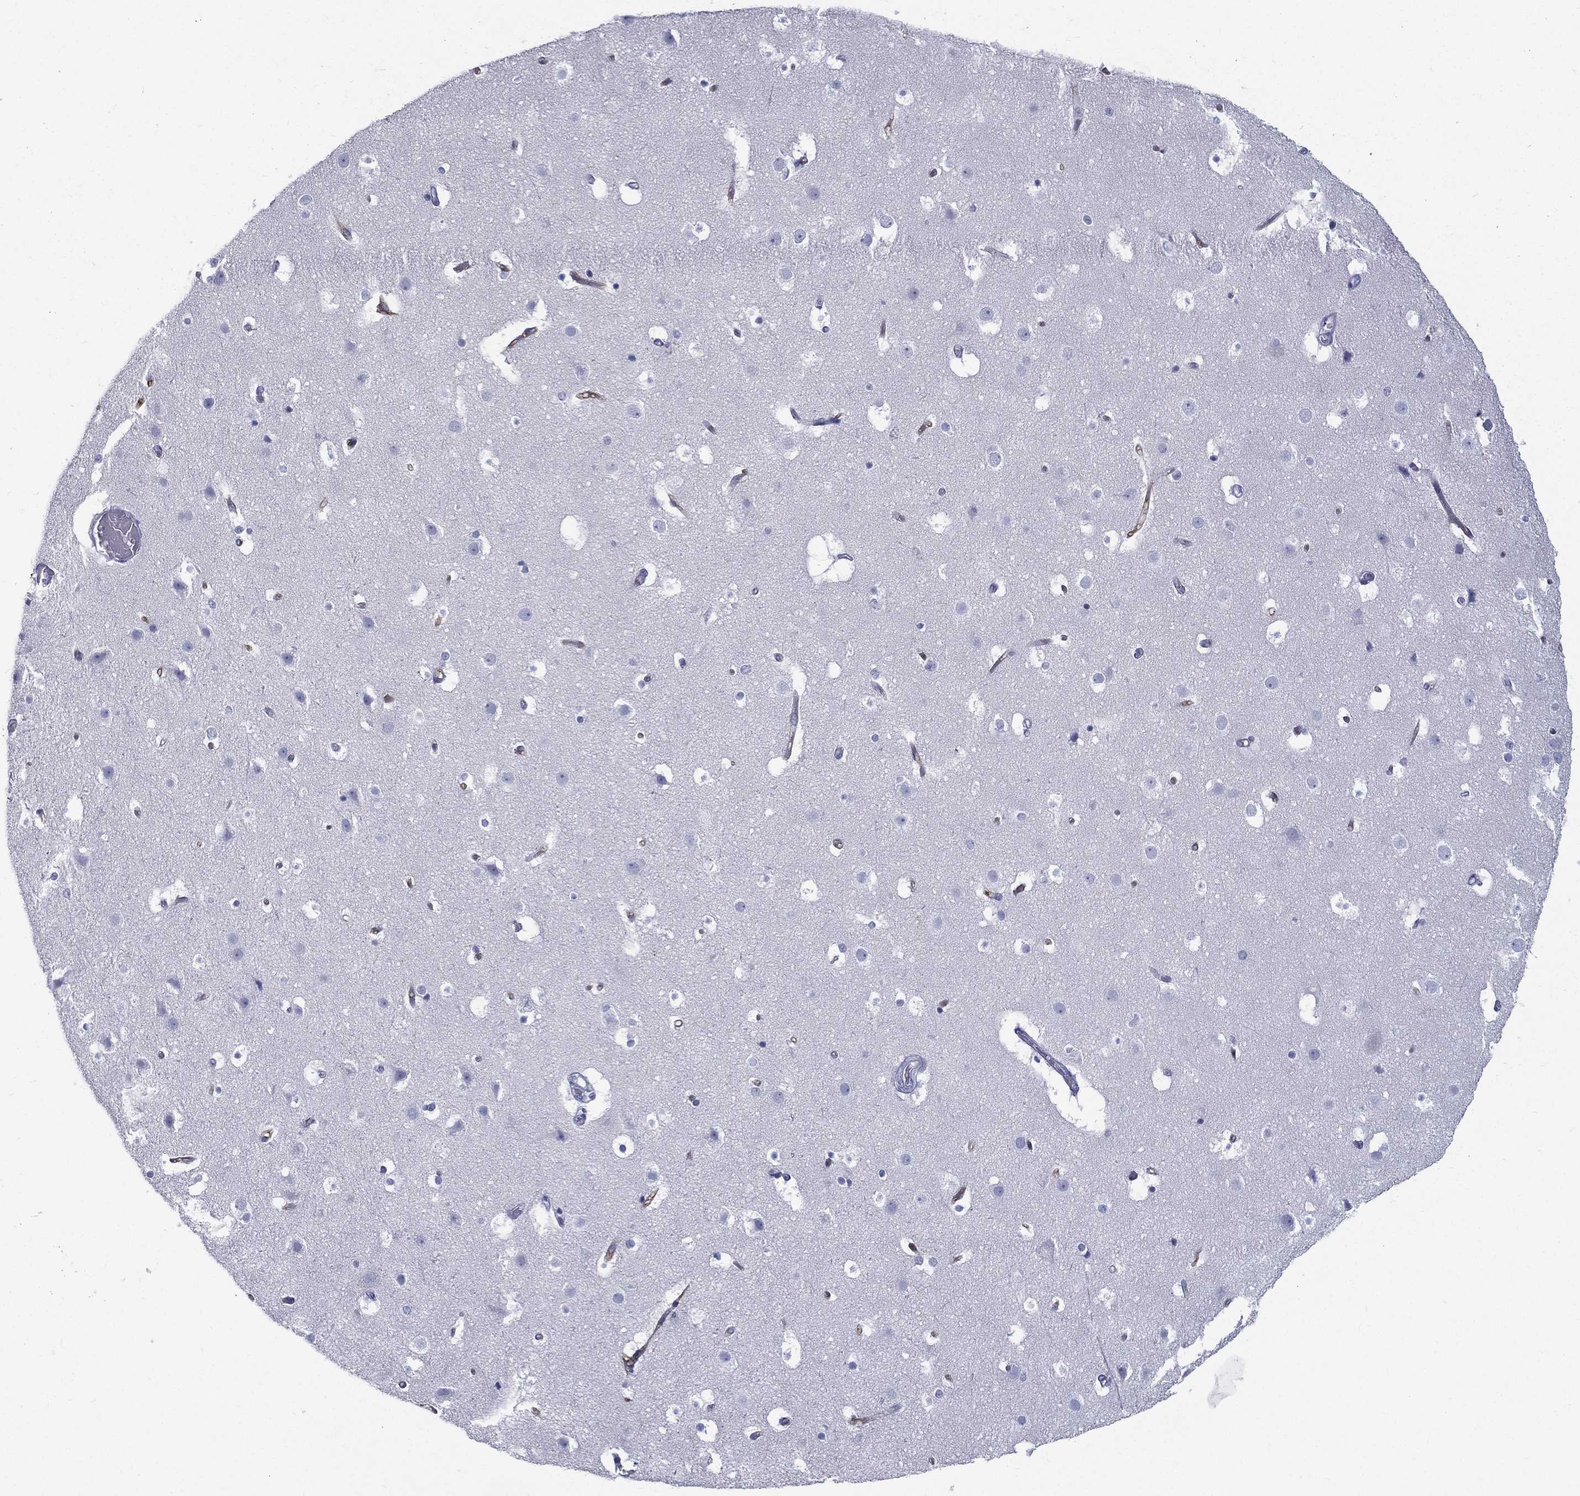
{"staining": {"intensity": "negative", "quantity": "none", "location": "none"}, "tissue": "cerebral cortex", "cell_type": "Endothelial cells", "image_type": "normal", "snomed": [{"axis": "morphology", "description": "Normal tissue, NOS"}, {"axis": "topography", "description": "Cerebral cortex"}], "caption": "High magnification brightfield microscopy of unremarkable cerebral cortex stained with DAB (3,3'-diaminobenzidine) (brown) and counterstained with hematoxylin (blue): endothelial cells show no significant positivity.", "gene": "RSPH4A", "patient": {"sex": "female", "age": 52}}